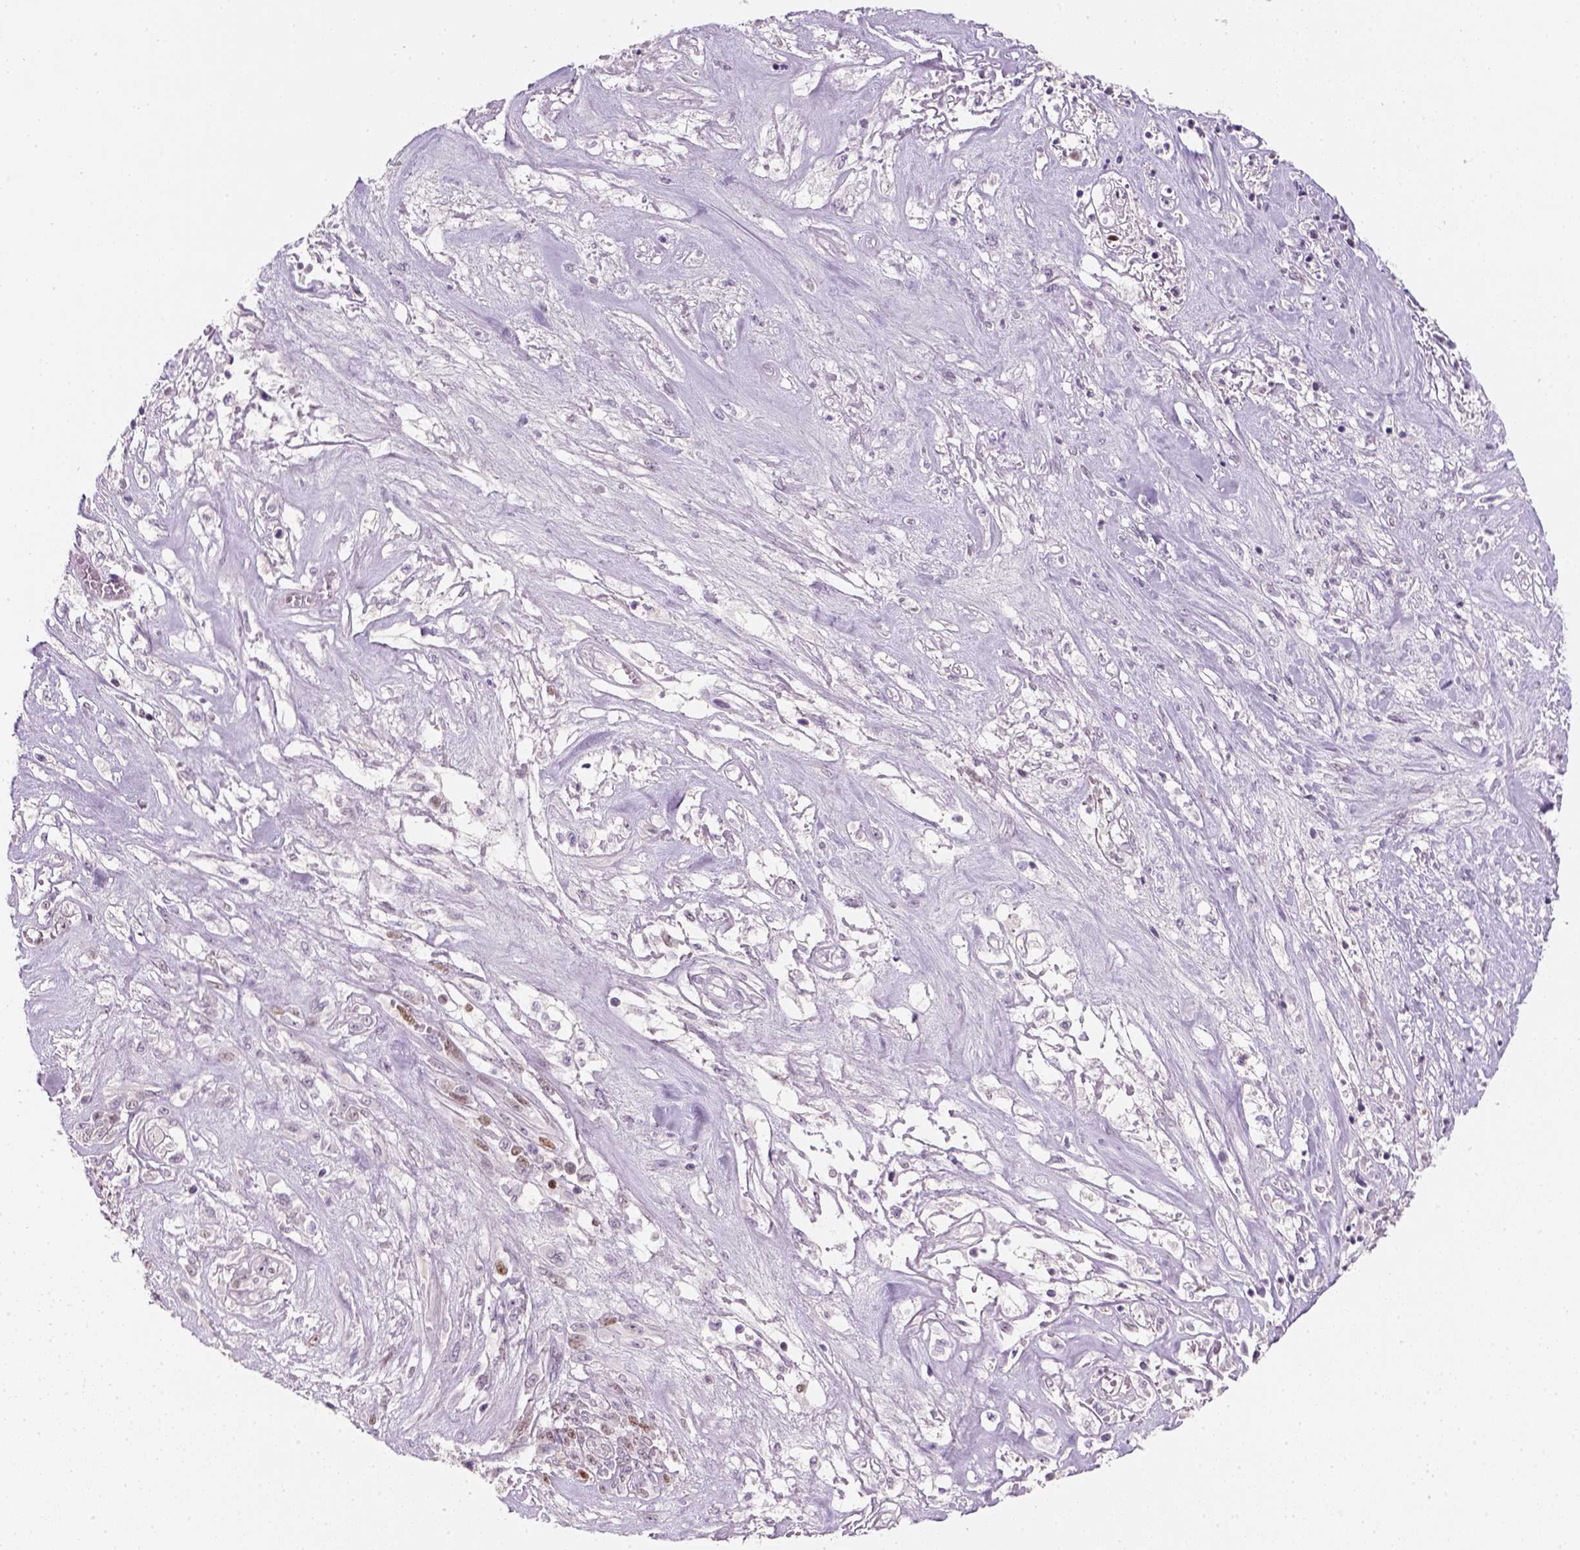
{"staining": {"intensity": "moderate", "quantity": "<25%", "location": "nuclear"}, "tissue": "melanoma", "cell_type": "Tumor cells", "image_type": "cancer", "snomed": [{"axis": "morphology", "description": "Malignant melanoma, NOS"}, {"axis": "topography", "description": "Skin"}], "caption": "Human melanoma stained with a protein marker exhibits moderate staining in tumor cells.", "gene": "TP53", "patient": {"sex": "female", "age": 91}}